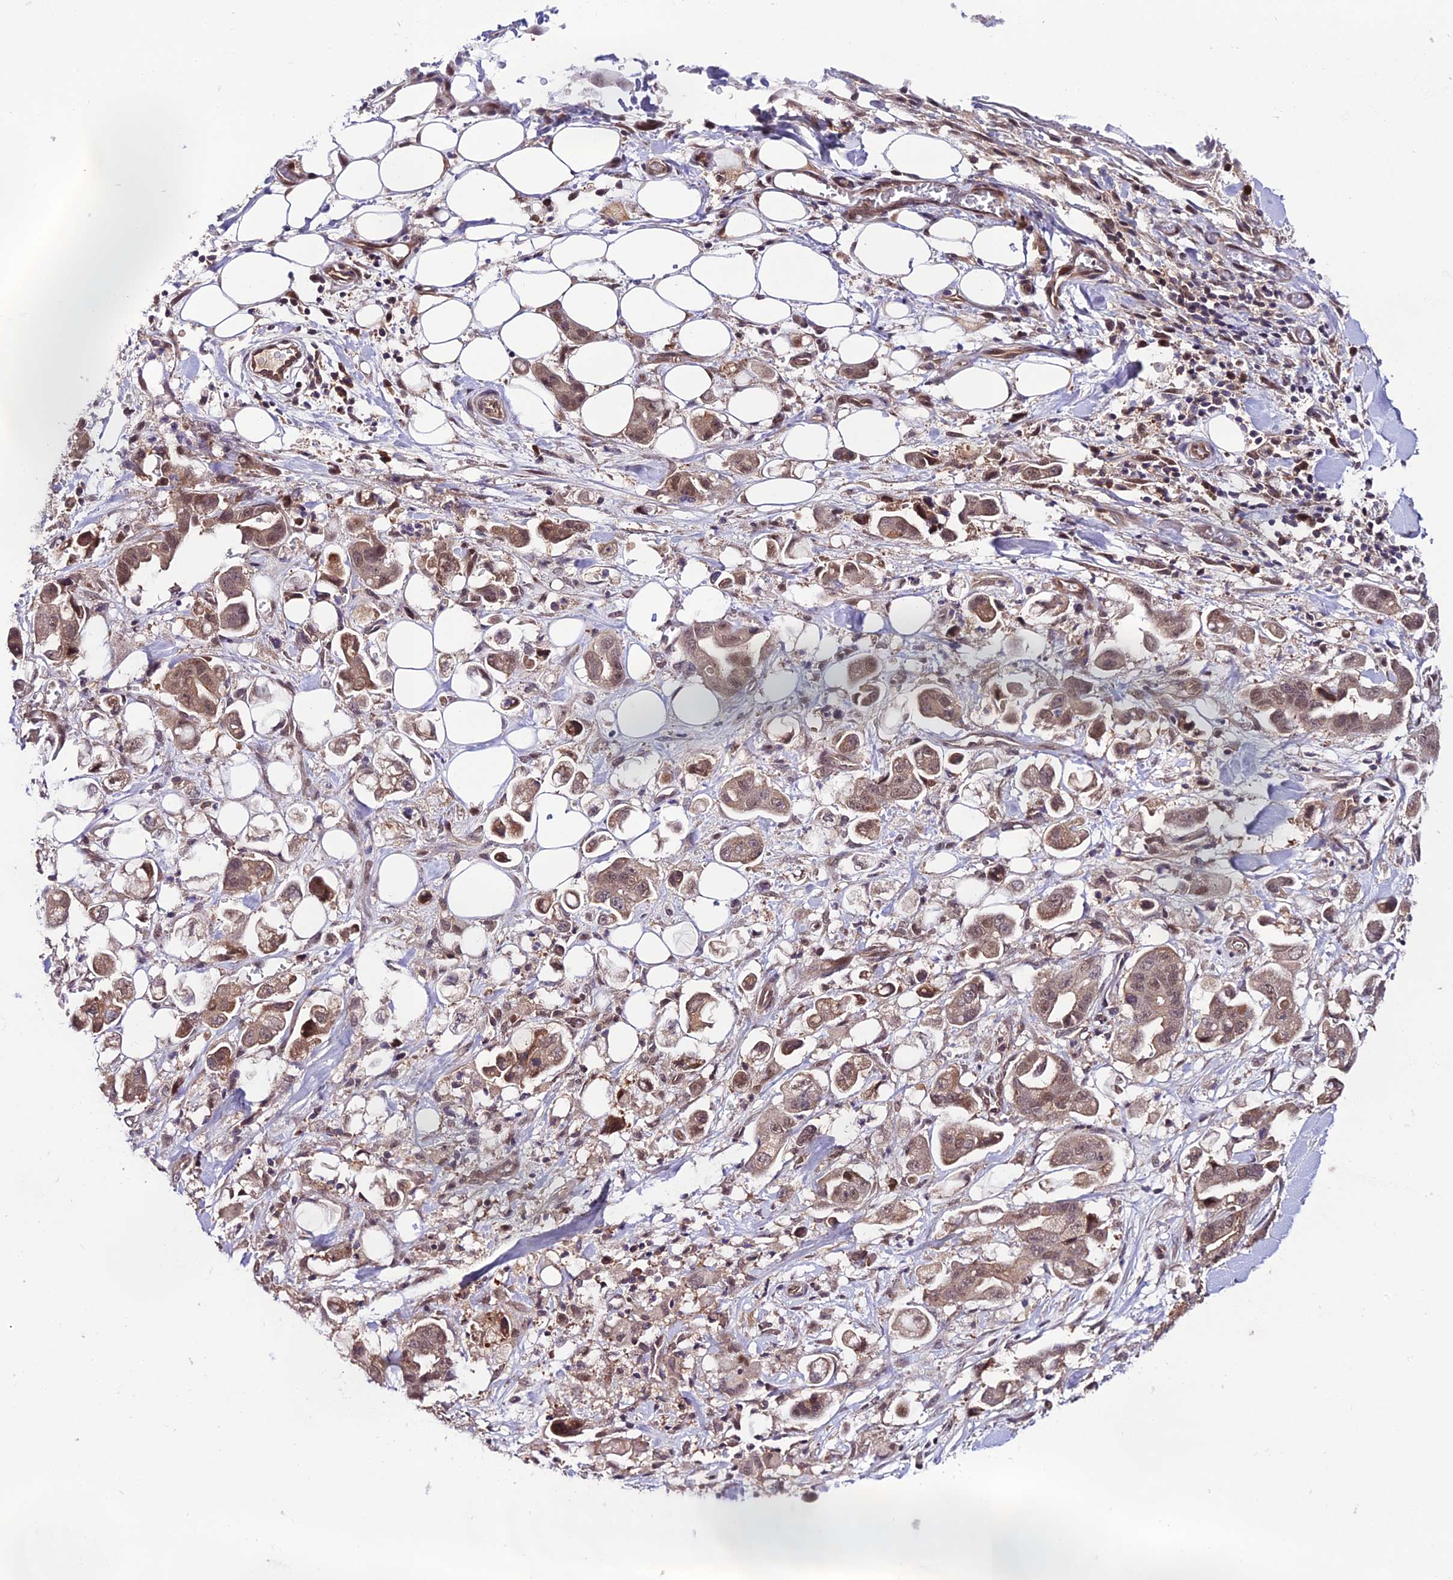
{"staining": {"intensity": "weak", "quantity": ">75%", "location": "cytoplasmic/membranous,nuclear"}, "tissue": "stomach cancer", "cell_type": "Tumor cells", "image_type": "cancer", "snomed": [{"axis": "morphology", "description": "Adenocarcinoma, NOS"}, {"axis": "topography", "description": "Stomach"}], "caption": "Human stomach adenocarcinoma stained with a brown dye exhibits weak cytoplasmic/membranous and nuclear positive expression in approximately >75% of tumor cells.", "gene": "TRIM40", "patient": {"sex": "male", "age": 62}}